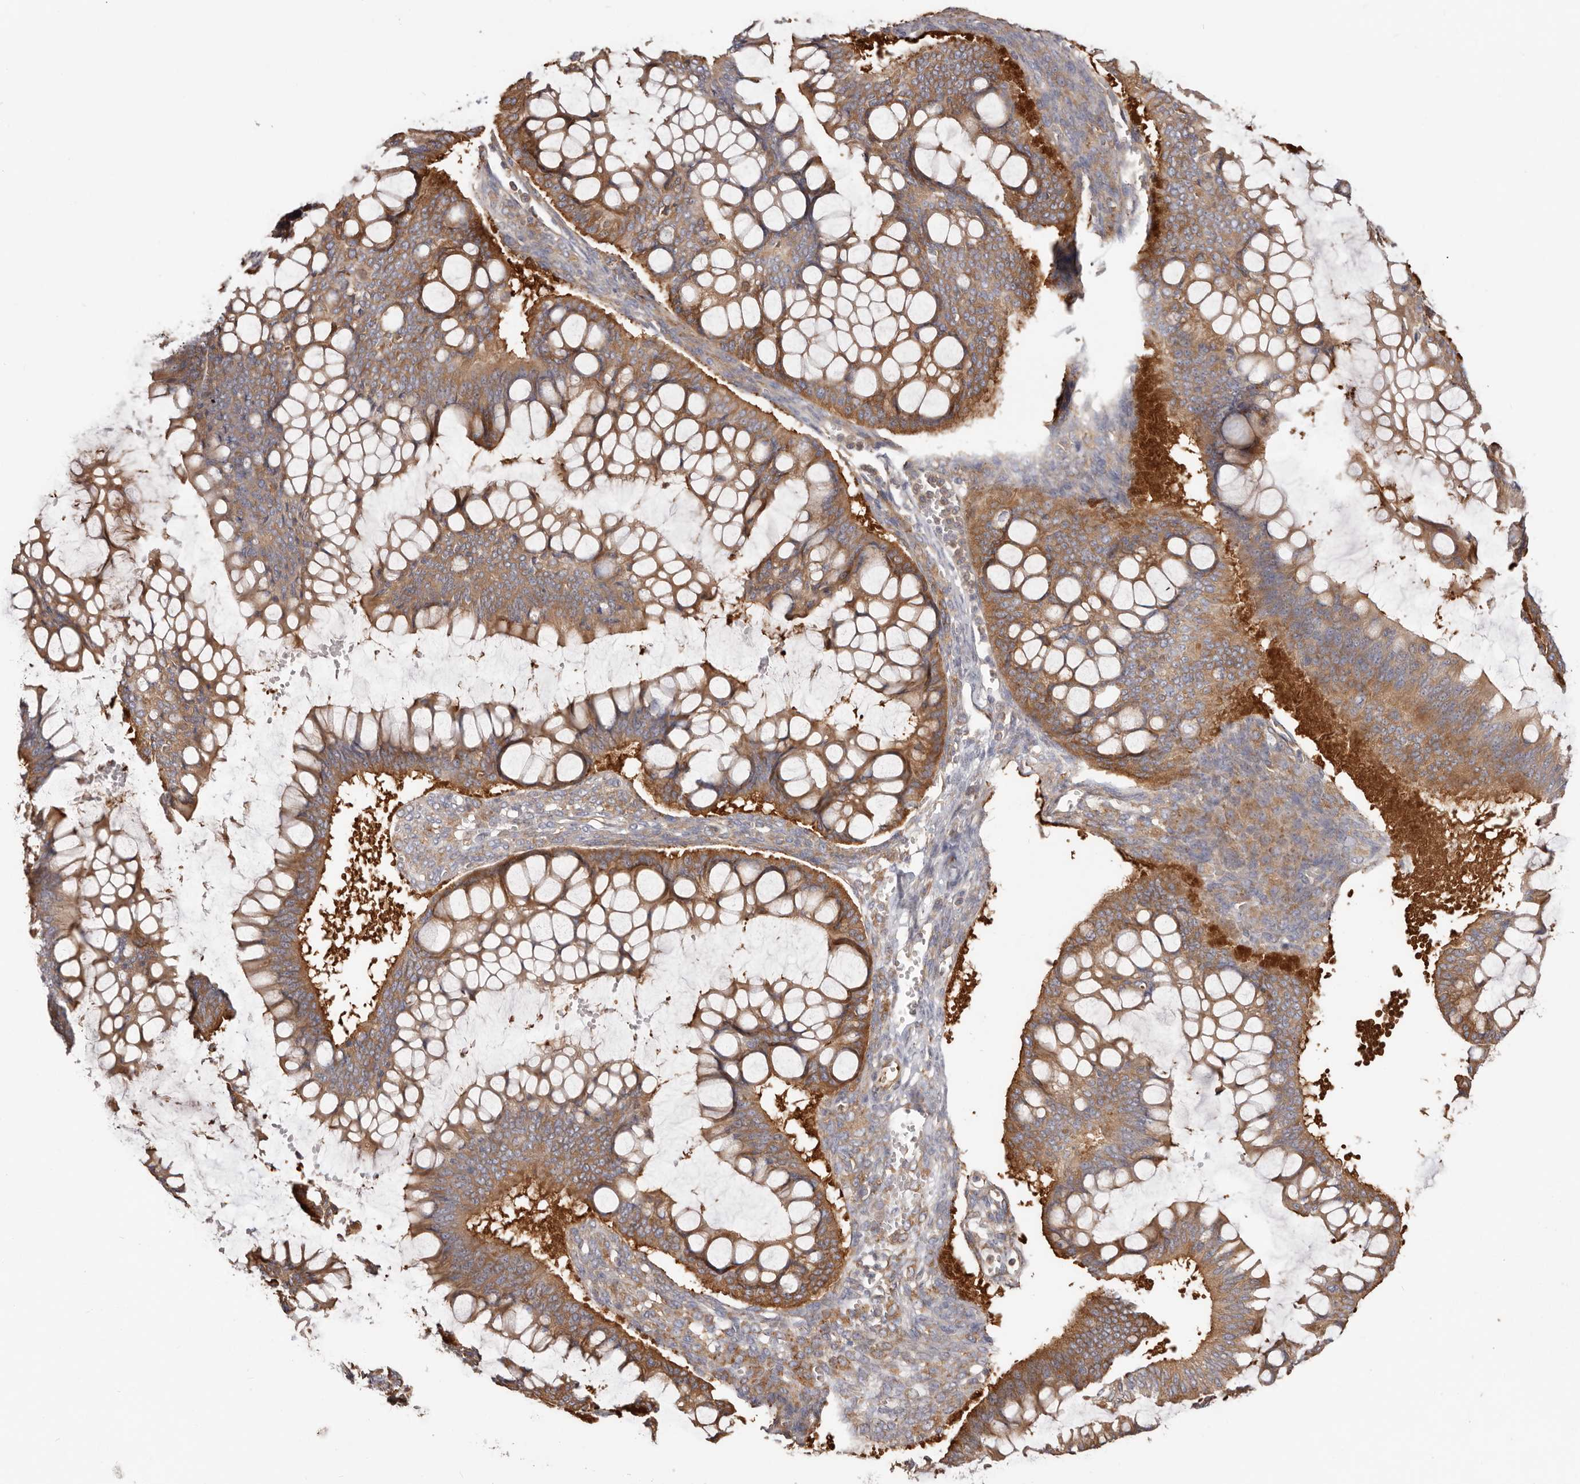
{"staining": {"intensity": "moderate", "quantity": ">75%", "location": "cytoplasmic/membranous"}, "tissue": "ovarian cancer", "cell_type": "Tumor cells", "image_type": "cancer", "snomed": [{"axis": "morphology", "description": "Cystadenocarcinoma, mucinous, NOS"}, {"axis": "topography", "description": "Ovary"}], "caption": "About >75% of tumor cells in ovarian cancer display moderate cytoplasmic/membranous protein expression as visualized by brown immunohistochemical staining.", "gene": "EPRS1", "patient": {"sex": "female", "age": 73}}